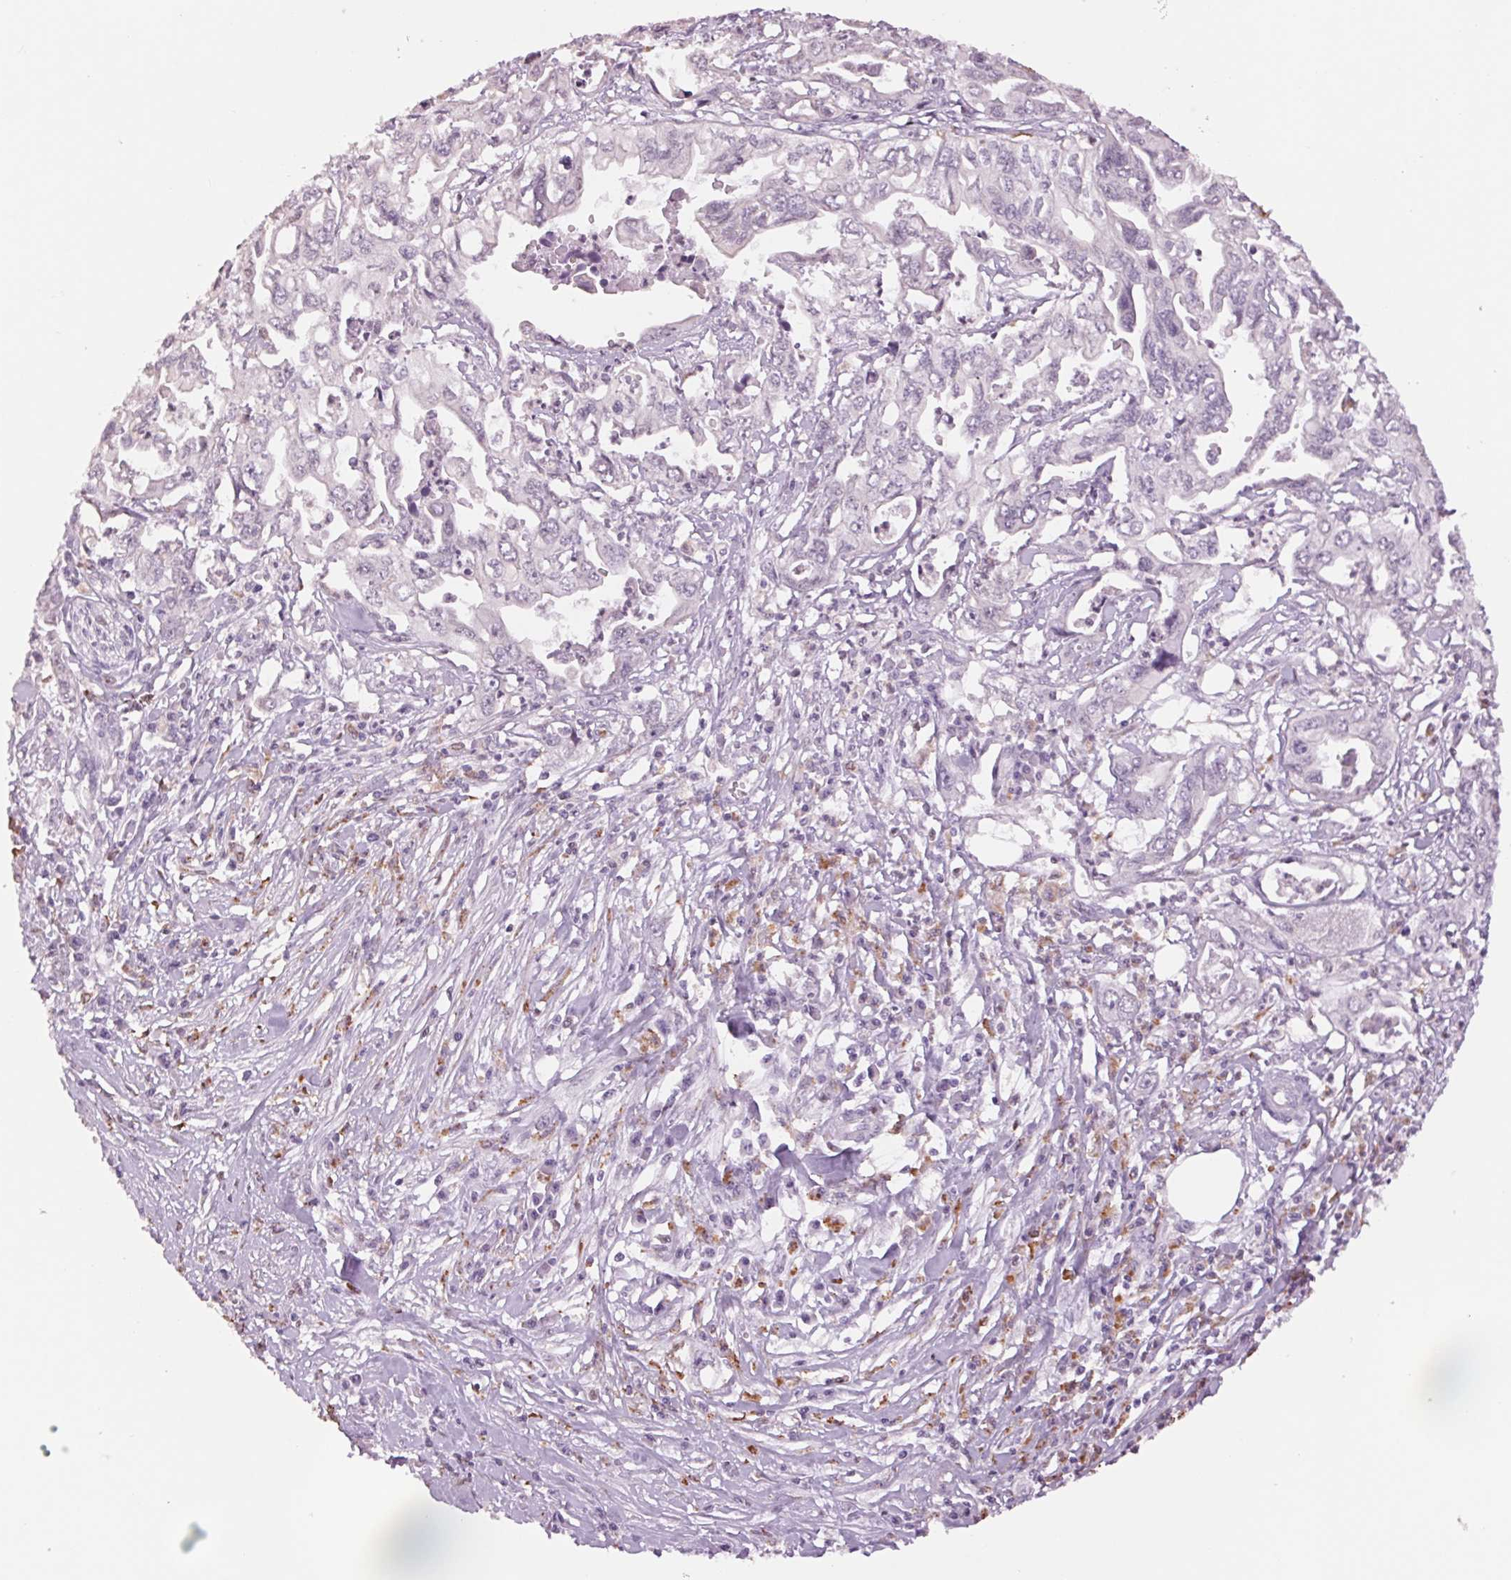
{"staining": {"intensity": "negative", "quantity": "none", "location": "none"}, "tissue": "pancreatic cancer", "cell_type": "Tumor cells", "image_type": "cancer", "snomed": [{"axis": "morphology", "description": "Adenocarcinoma, NOS"}, {"axis": "topography", "description": "Pancreas"}], "caption": "Tumor cells show no significant expression in pancreatic cancer.", "gene": "MPO", "patient": {"sex": "male", "age": 68}}